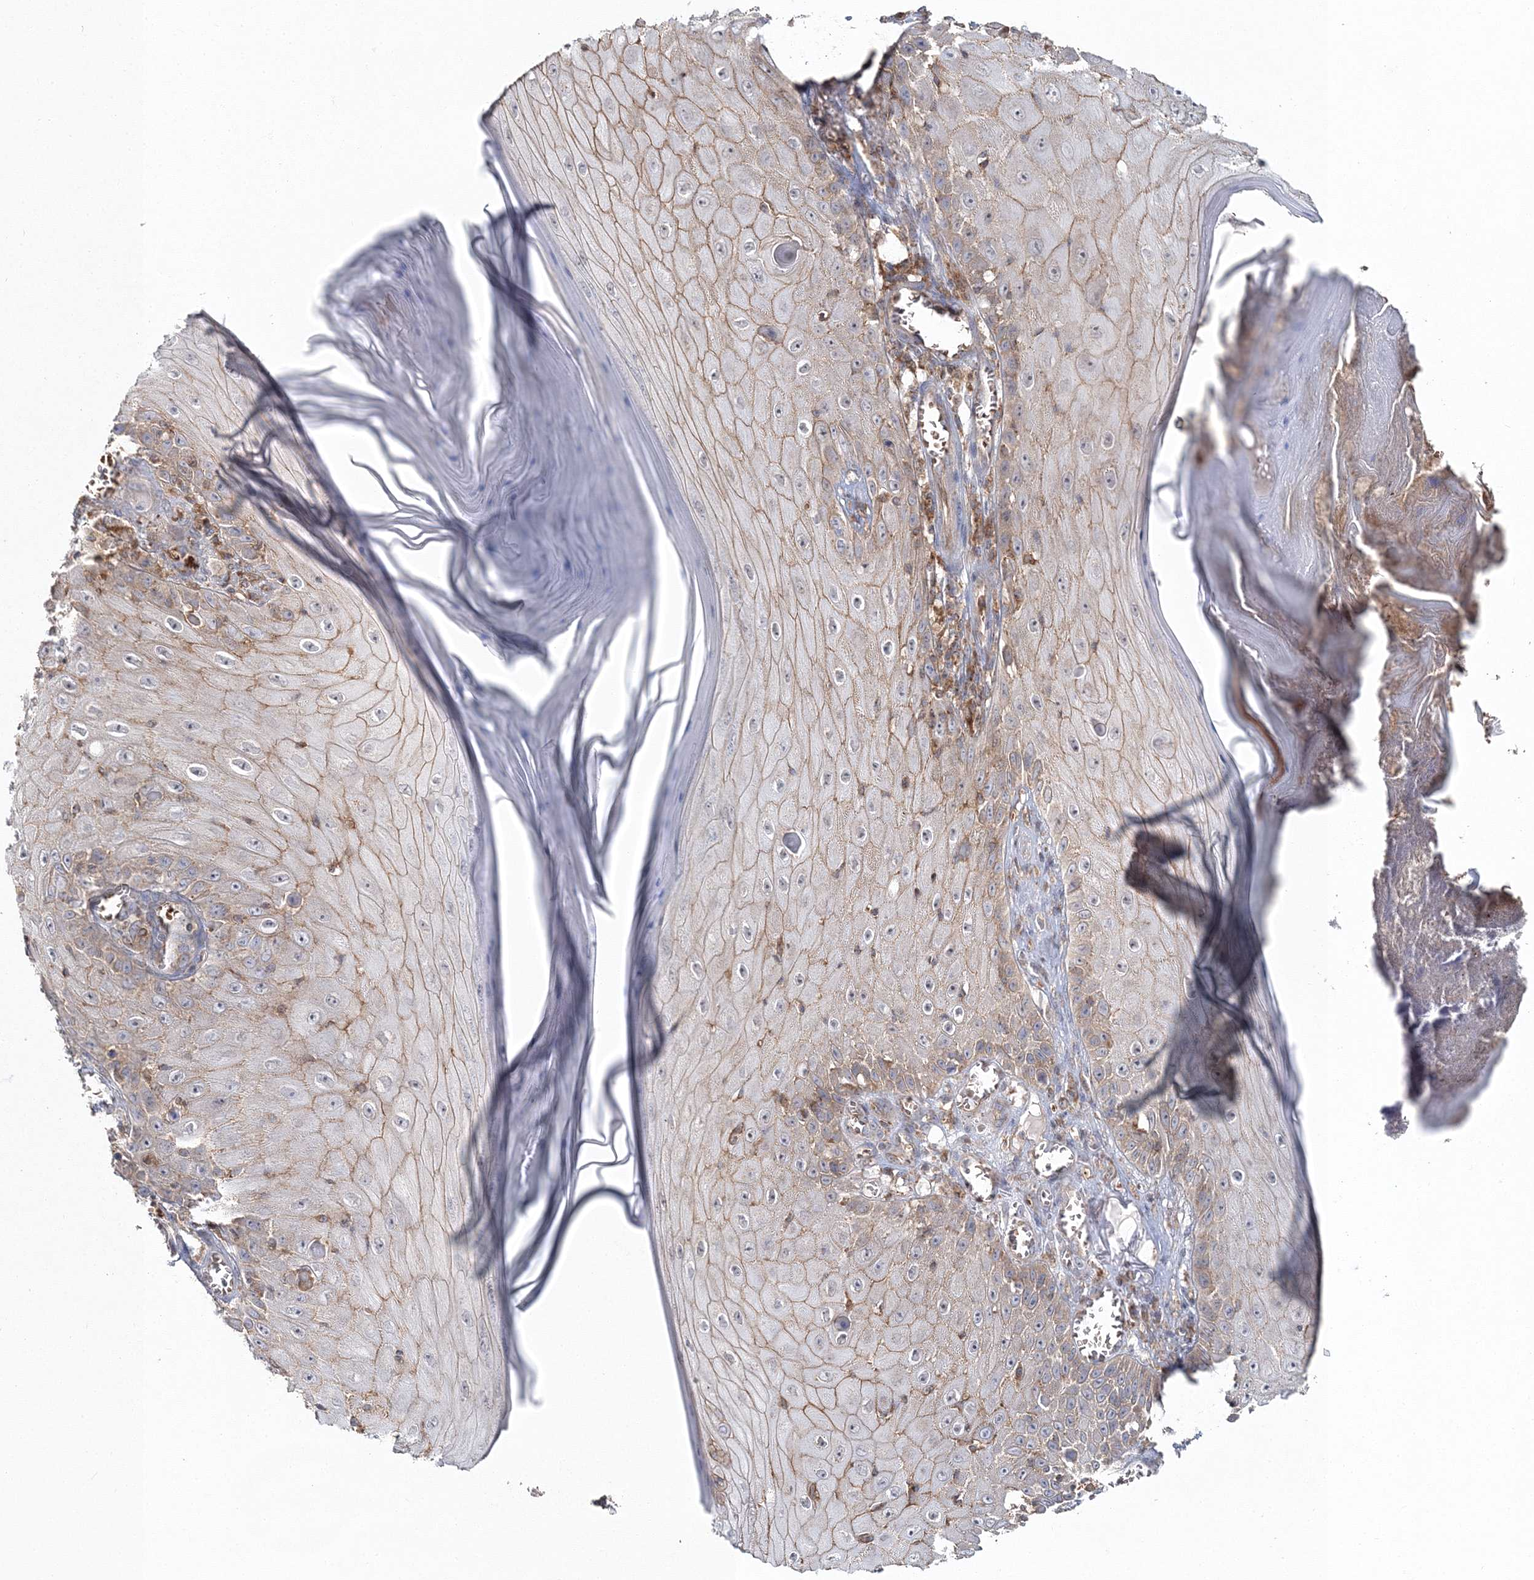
{"staining": {"intensity": "moderate", "quantity": ">75%", "location": "cytoplasmic/membranous"}, "tissue": "skin cancer", "cell_type": "Tumor cells", "image_type": "cancer", "snomed": [{"axis": "morphology", "description": "Squamous cell carcinoma, NOS"}, {"axis": "topography", "description": "Skin"}], "caption": "Skin cancer tissue shows moderate cytoplasmic/membranous positivity in about >75% of tumor cells, visualized by immunohistochemistry.", "gene": "PCBD2", "patient": {"sex": "female", "age": 73}}